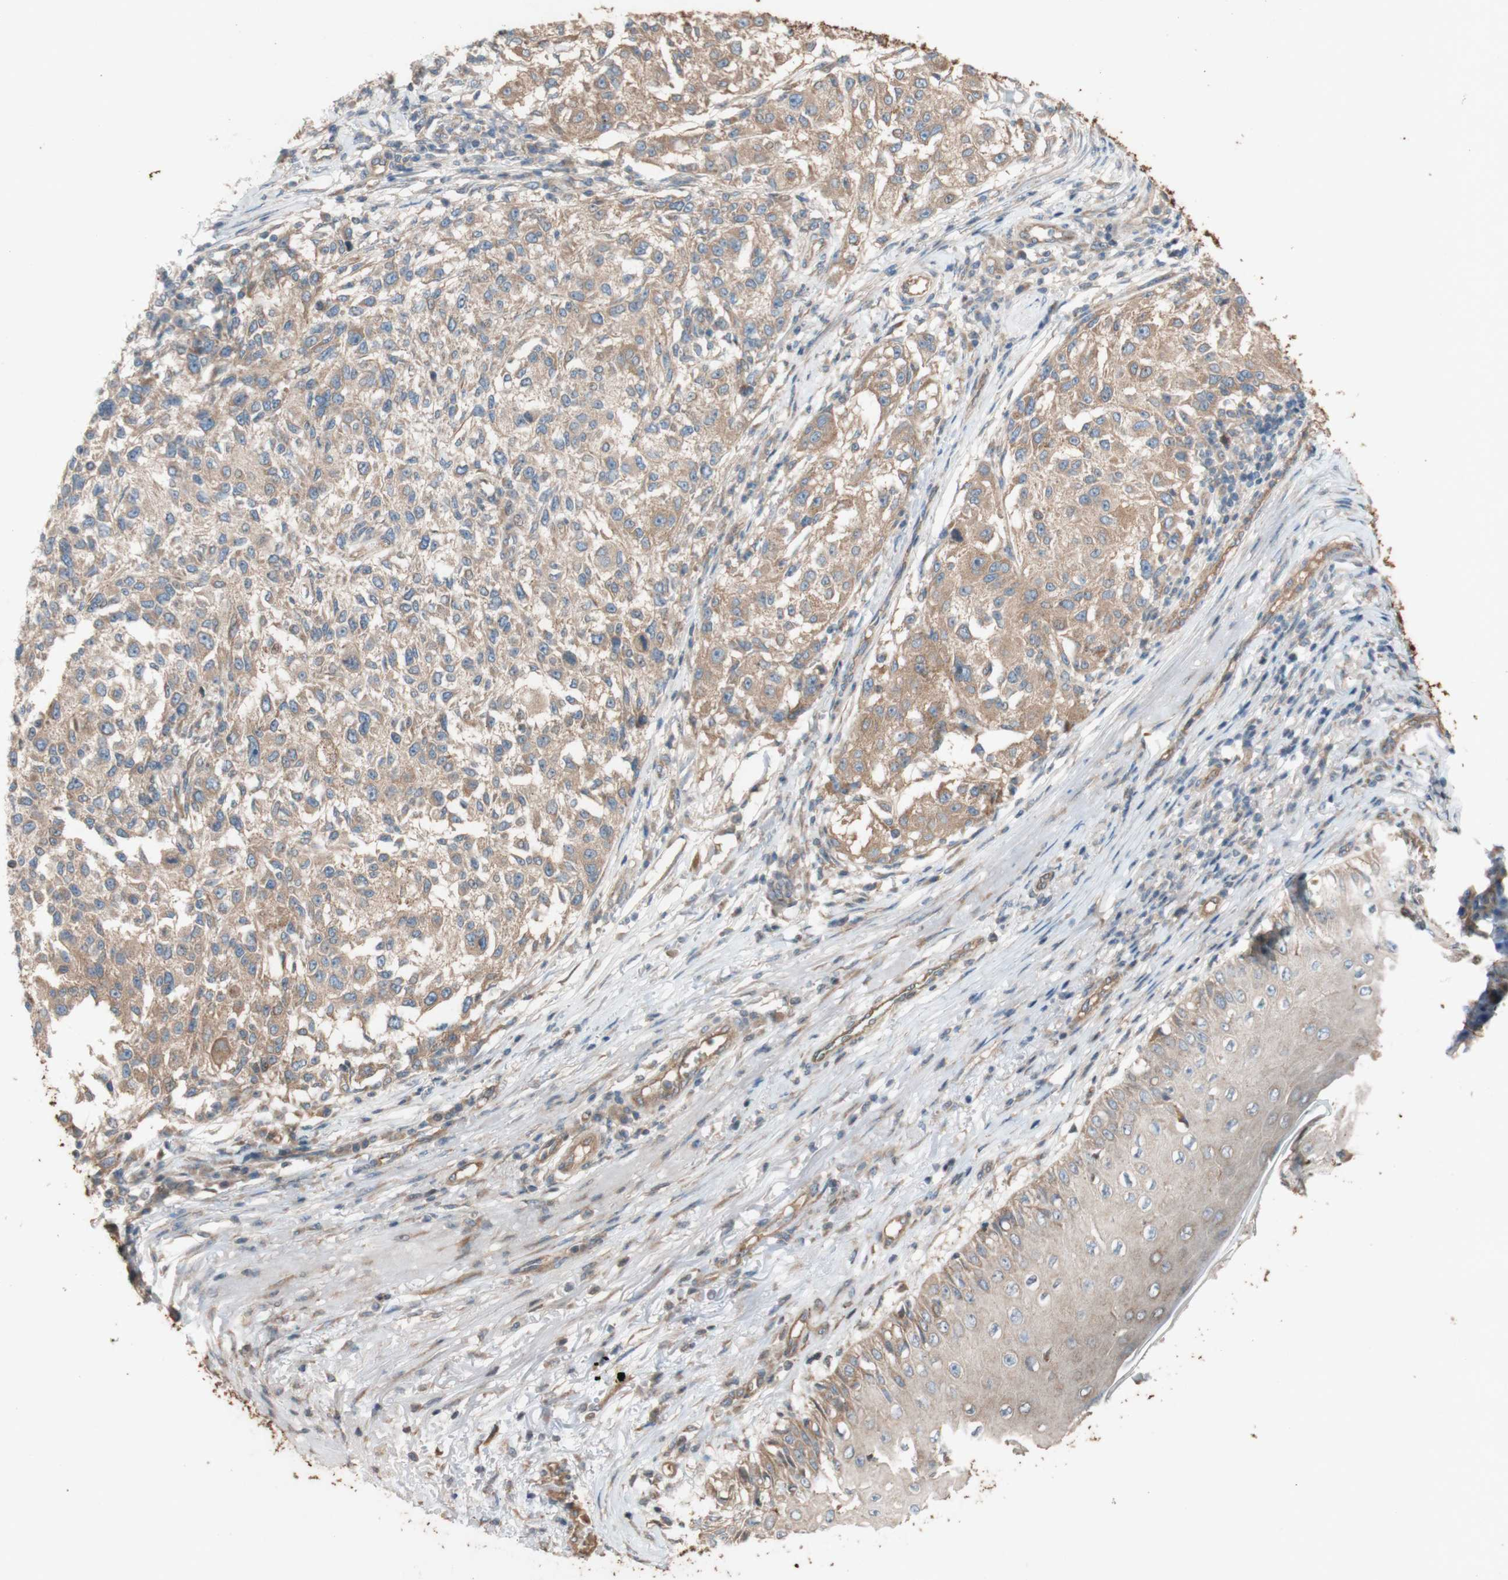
{"staining": {"intensity": "moderate", "quantity": ">75%", "location": "cytoplasmic/membranous"}, "tissue": "melanoma", "cell_type": "Tumor cells", "image_type": "cancer", "snomed": [{"axis": "morphology", "description": "Necrosis, NOS"}, {"axis": "morphology", "description": "Malignant melanoma, NOS"}, {"axis": "topography", "description": "Skin"}], "caption": "Protein expression analysis of malignant melanoma demonstrates moderate cytoplasmic/membranous positivity in about >75% of tumor cells. (brown staining indicates protein expression, while blue staining denotes nuclei).", "gene": "TST", "patient": {"sex": "female", "age": 87}}